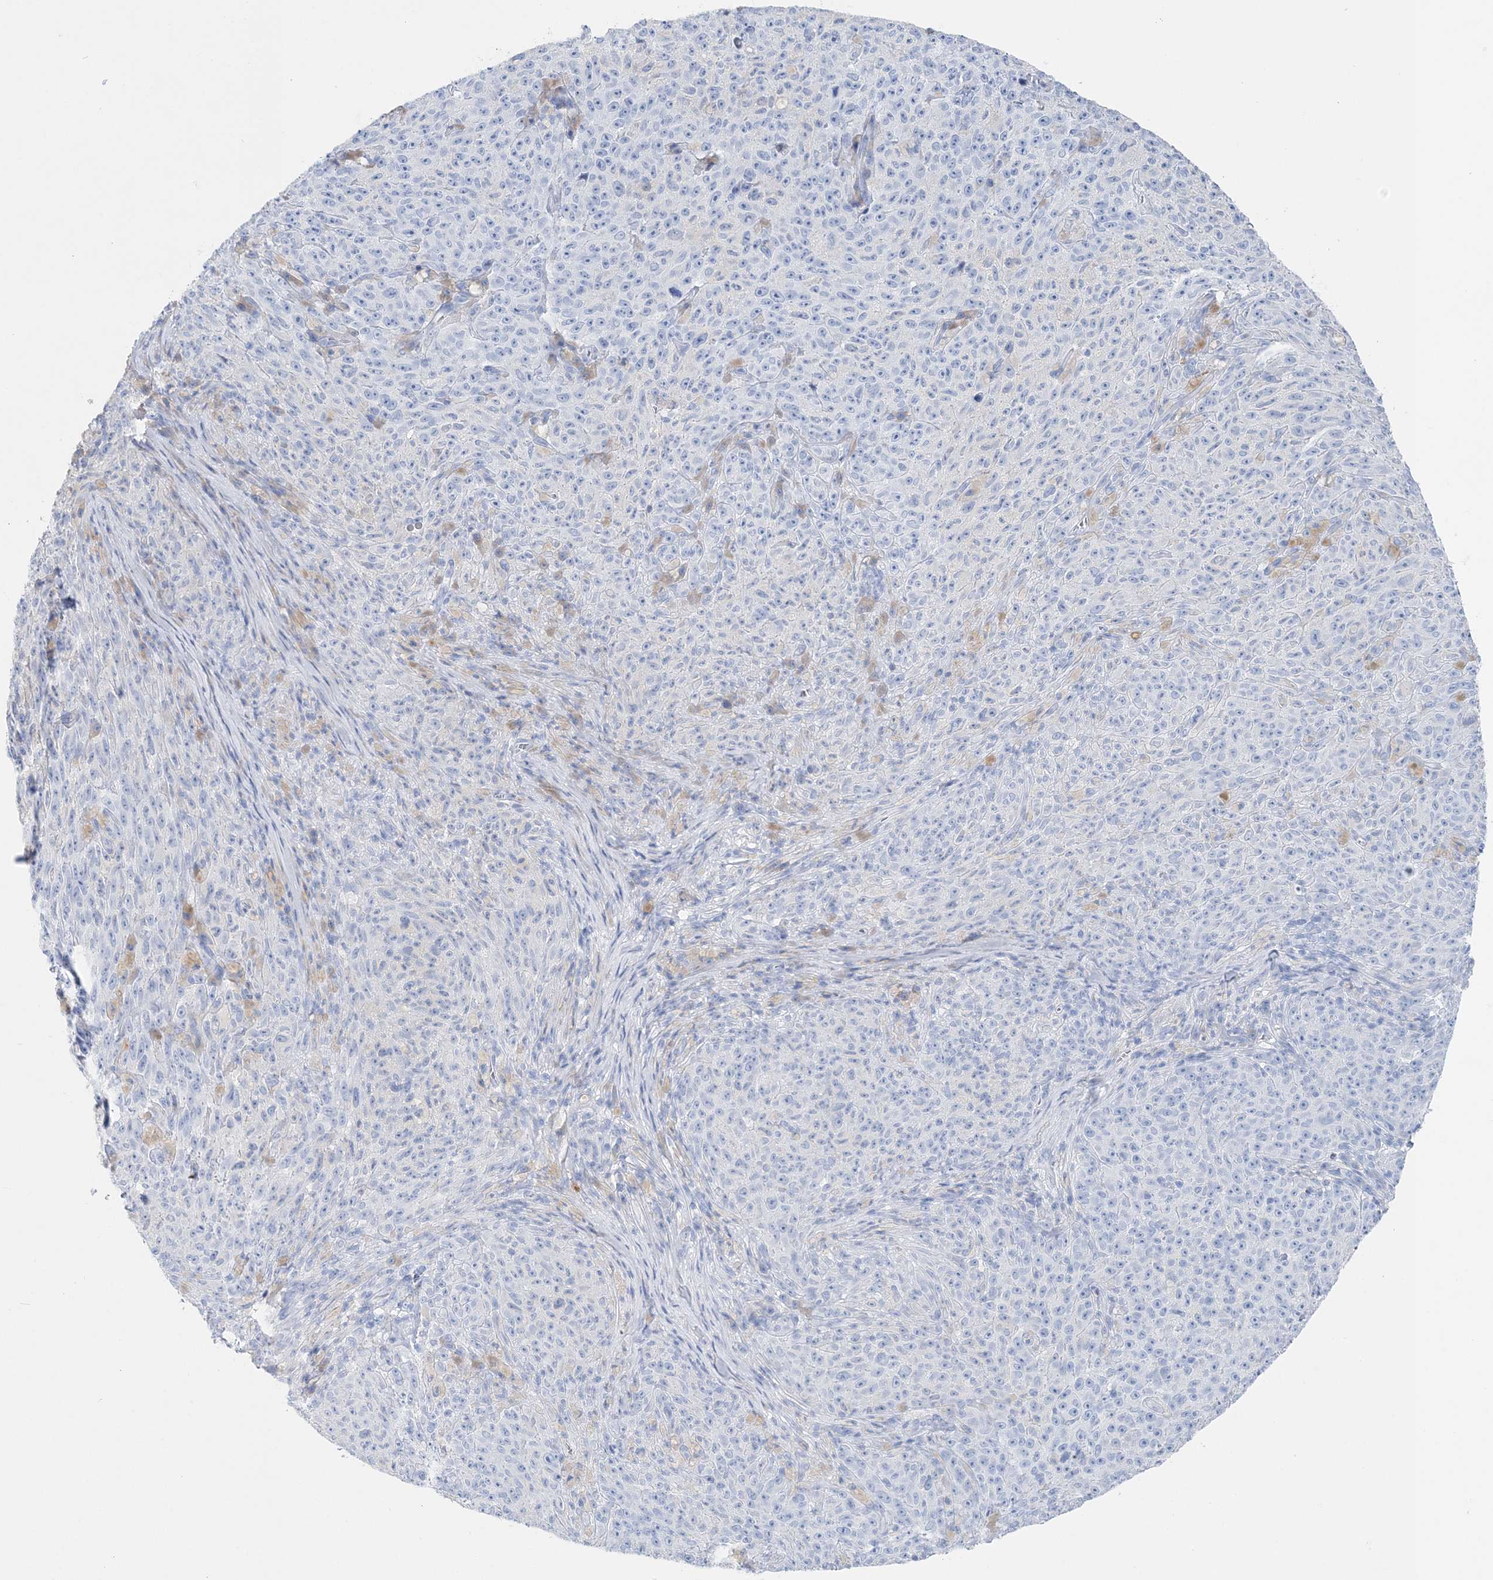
{"staining": {"intensity": "negative", "quantity": "none", "location": "none"}, "tissue": "melanoma", "cell_type": "Tumor cells", "image_type": "cancer", "snomed": [{"axis": "morphology", "description": "Malignant melanoma, NOS"}, {"axis": "topography", "description": "Skin"}], "caption": "An immunohistochemistry histopathology image of malignant melanoma is shown. There is no staining in tumor cells of malignant melanoma.", "gene": "TSPYL6", "patient": {"sex": "female", "age": 82}}